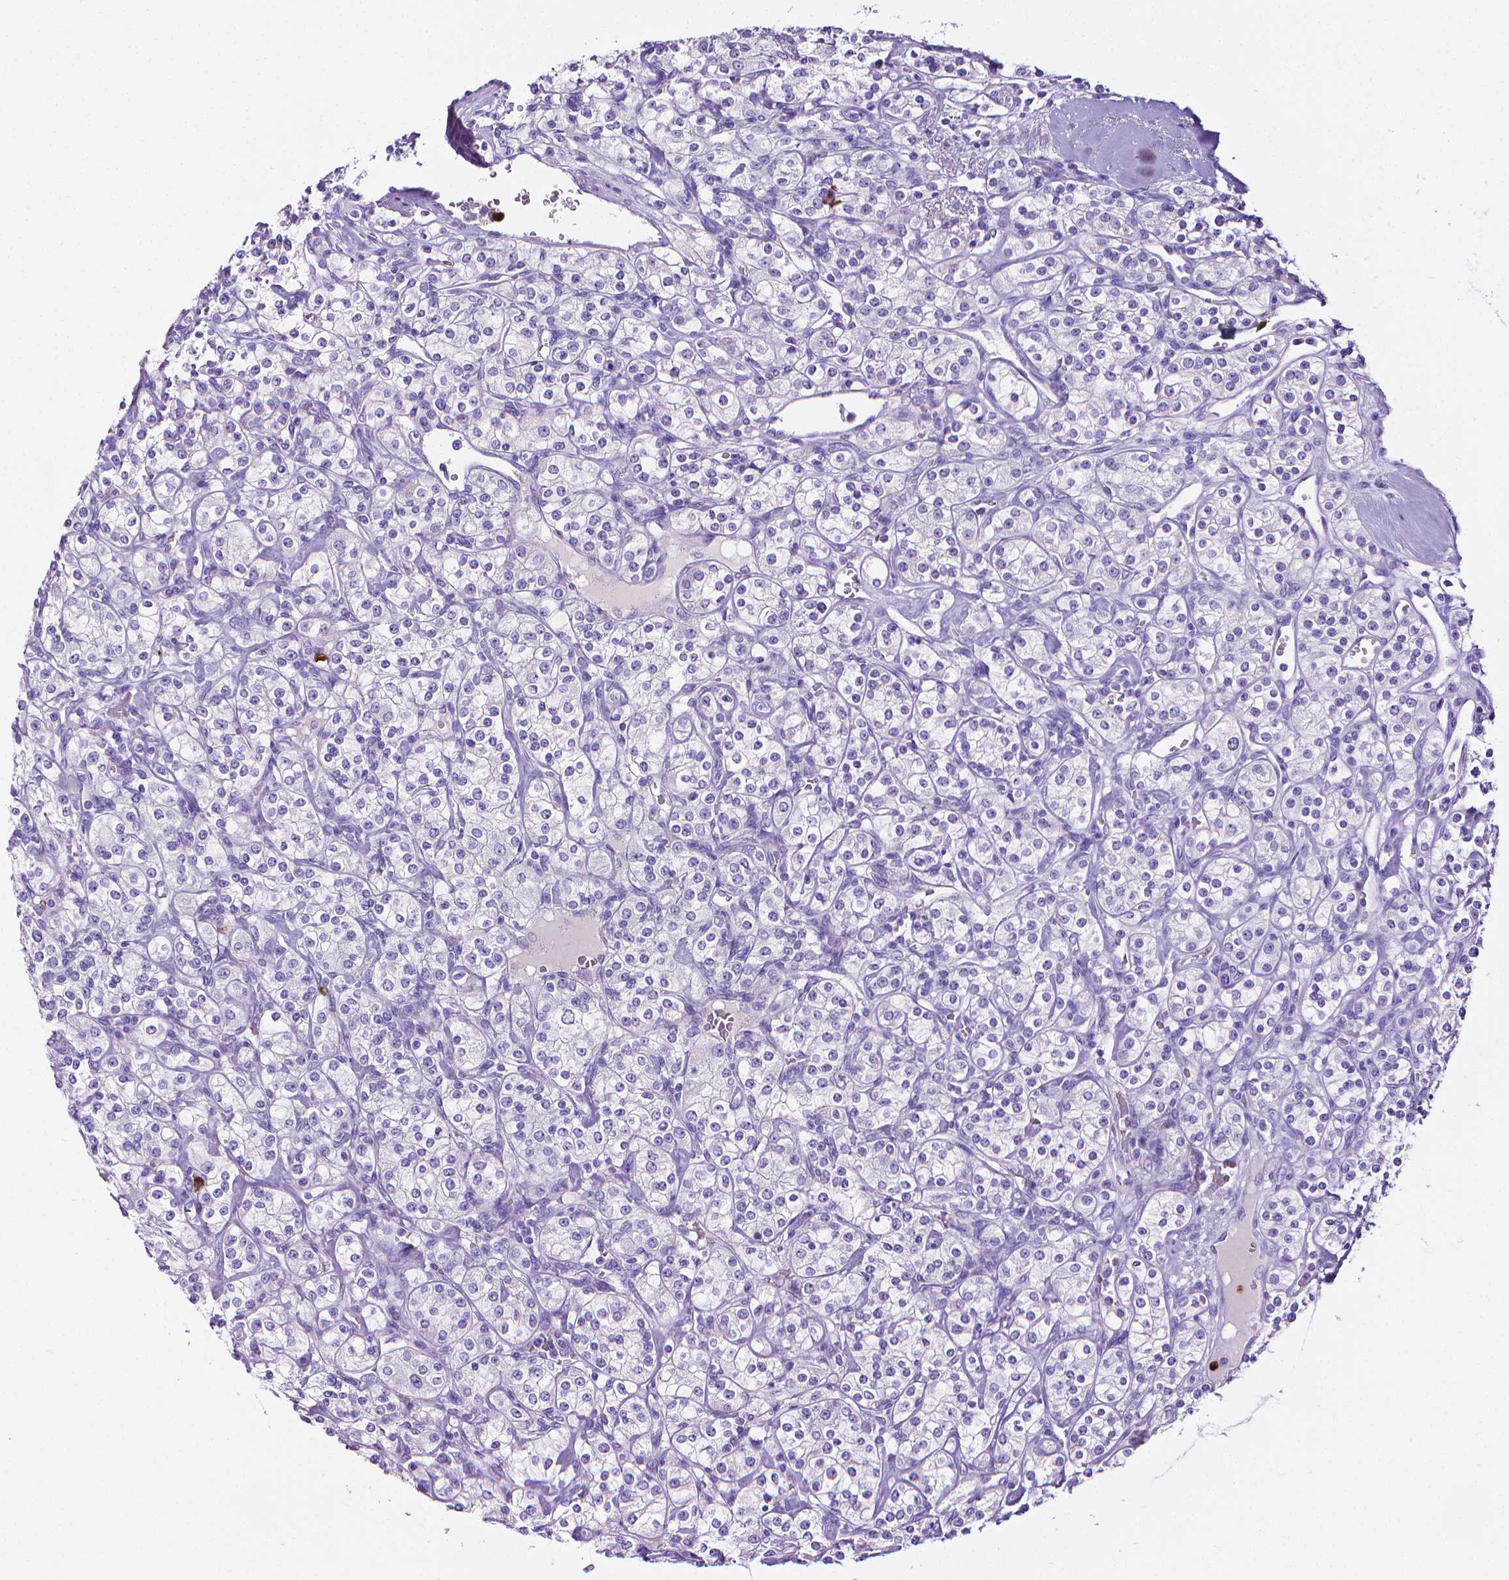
{"staining": {"intensity": "negative", "quantity": "none", "location": "none"}, "tissue": "renal cancer", "cell_type": "Tumor cells", "image_type": "cancer", "snomed": [{"axis": "morphology", "description": "Adenocarcinoma, NOS"}, {"axis": "topography", "description": "Kidney"}], "caption": "This is a image of immunohistochemistry staining of renal cancer (adenocarcinoma), which shows no positivity in tumor cells.", "gene": "MMP9", "patient": {"sex": "male", "age": 77}}